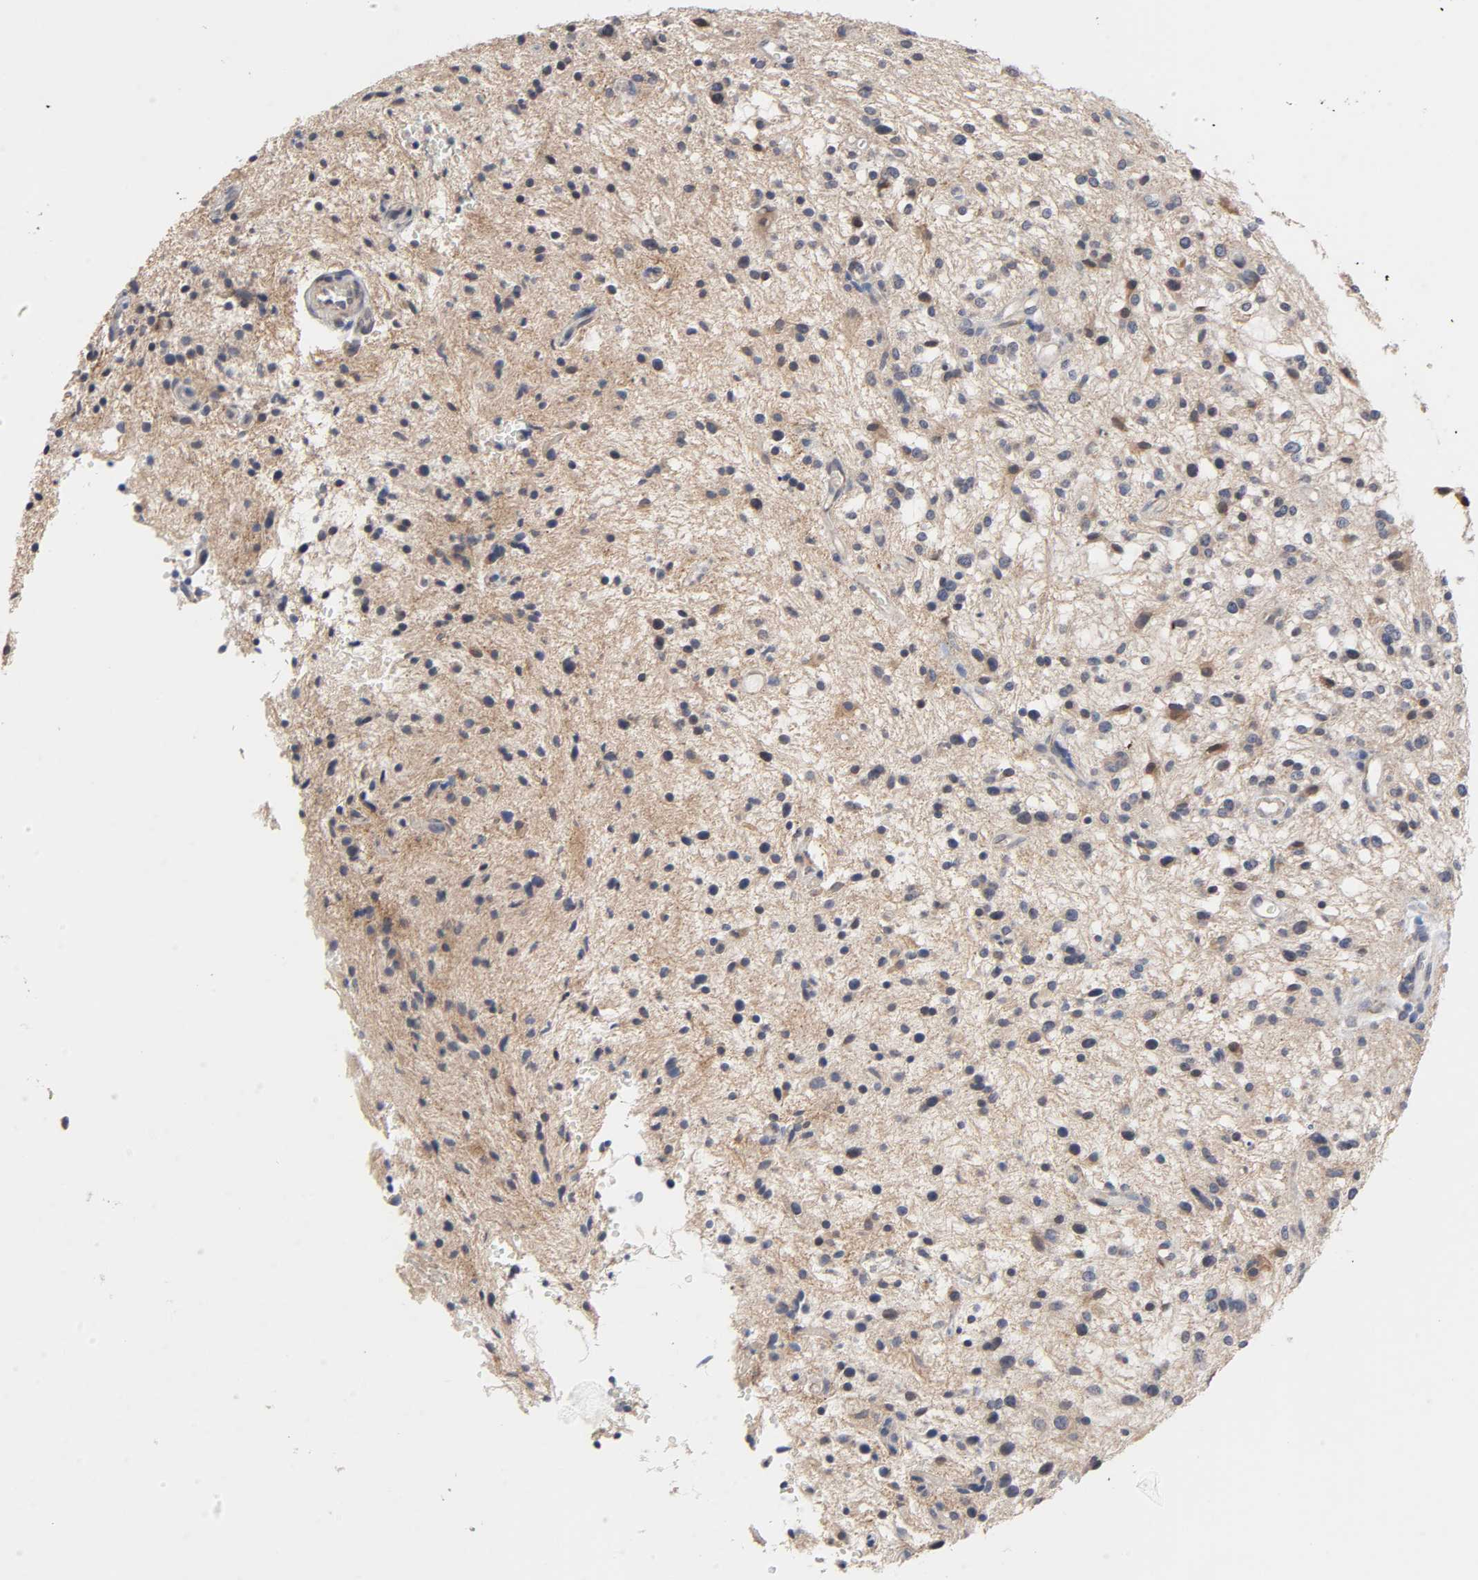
{"staining": {"intensity": "negative", "quantity": "none", "location": "none"}, "tissue": "glioma", "cell_type": "Tumor cells", "image_type": "cancer", "snomed": [{"axis": "morphology", "description": "Glioma, malignant, NOS"}, {"axis": "topography", "description": "Cerebellum"}], "caption": "Protein analysis of malignant glioma demonstrates no significant positivity in tumor cells.", "gene": "HDLBP", "patient": {"sex": "female", "age": 10}}